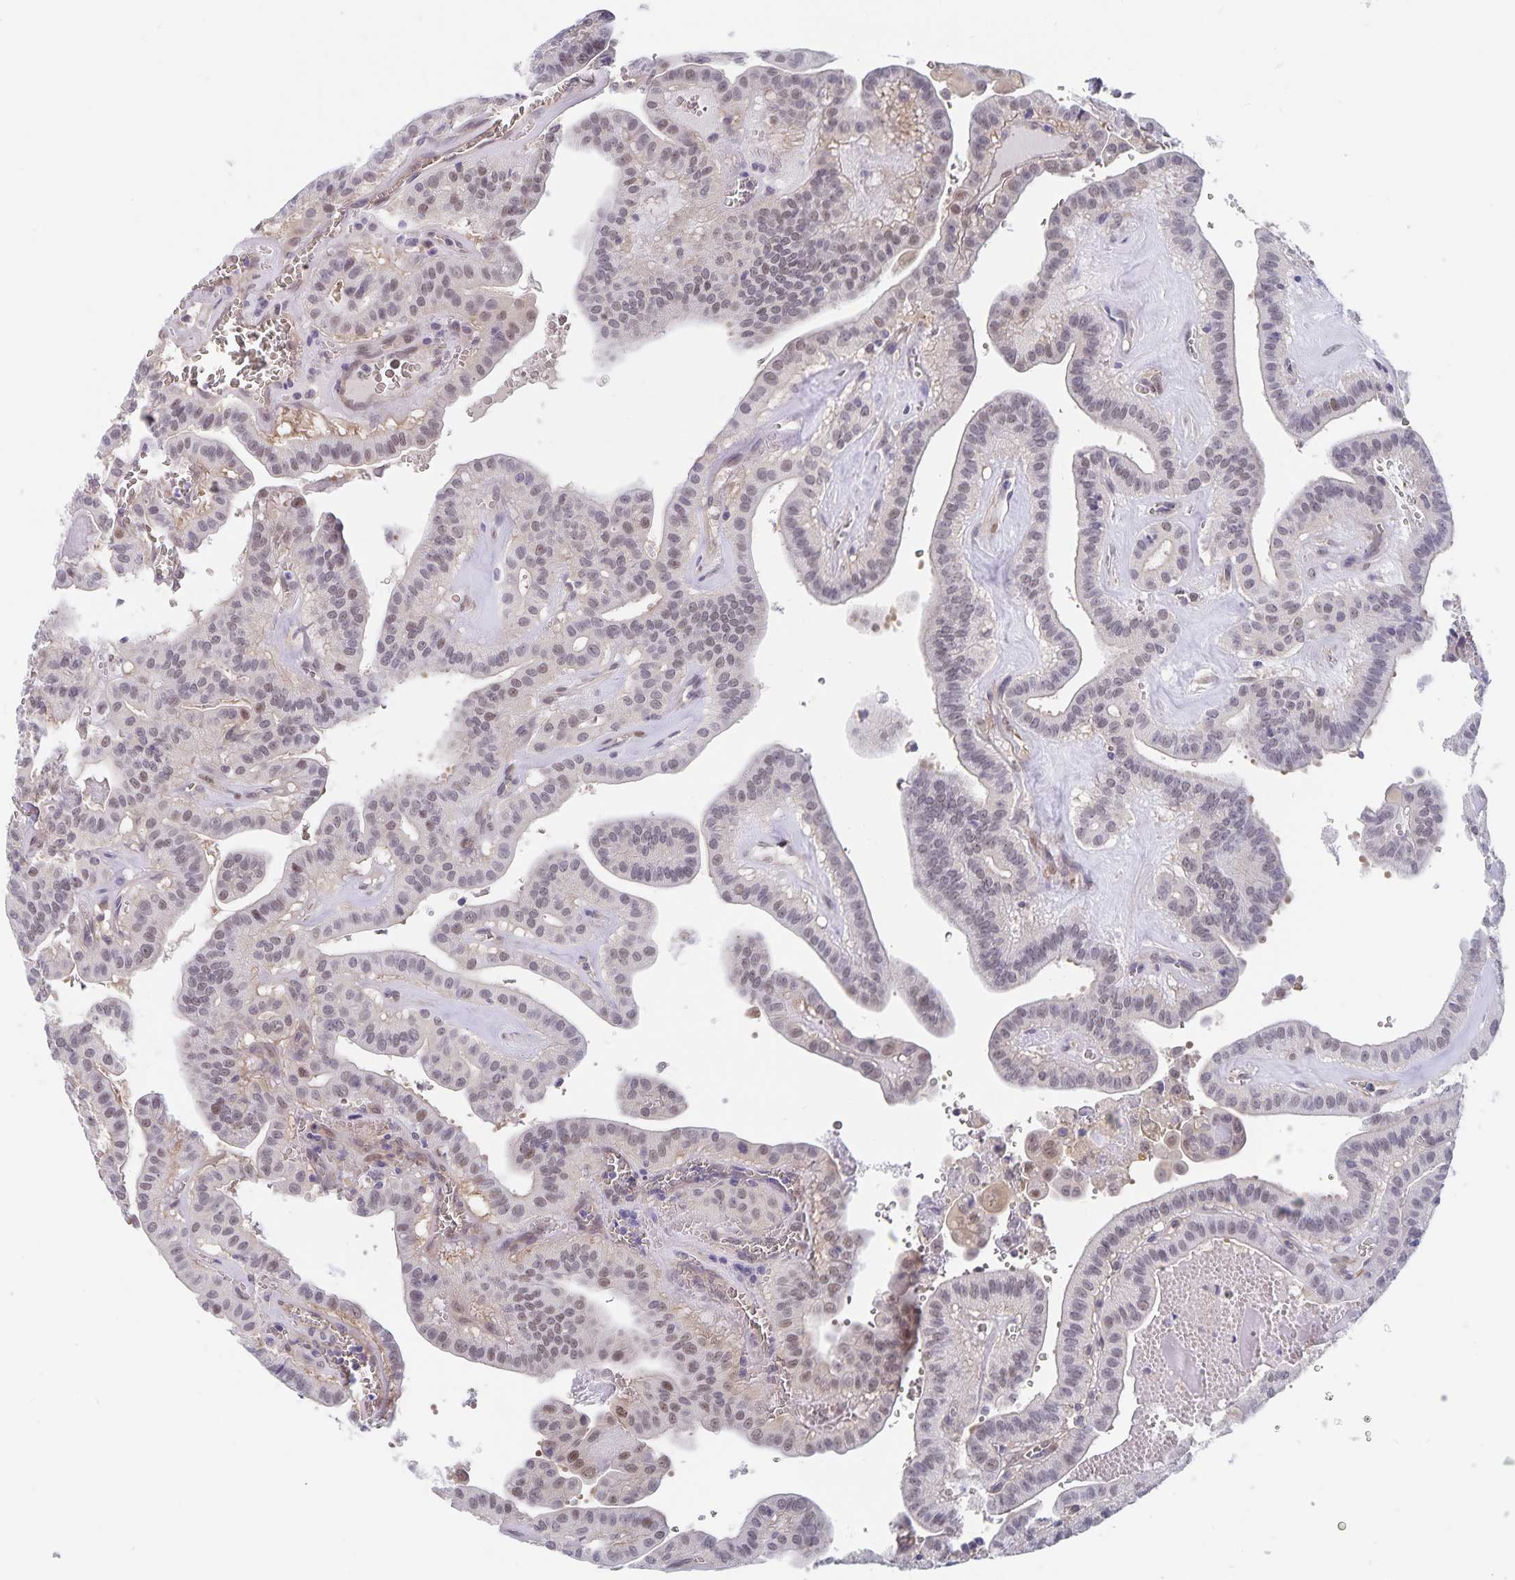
{"staining": {"intensity": "weak", "quantity": "25%-75%", "location": "nuclear"}, "tissue": "thyroid cancer", "cell_type": "Tumor cells", "image_type": "cancer", "snomed": [{"axis": "morphology", "description": "Papillary adenocarcinoma, NOS"}, {"axis": "topography", "description": "Thyroid gland"}], "caption": "This photomicrograph exhibits IHC staining of human thyroid papillary adenocarcinoma, with low weak nuclear positivity in about 25%-75% of tumor cells.", "gene": "BAG6", "patient": {"sex": "male", "age": 52}}